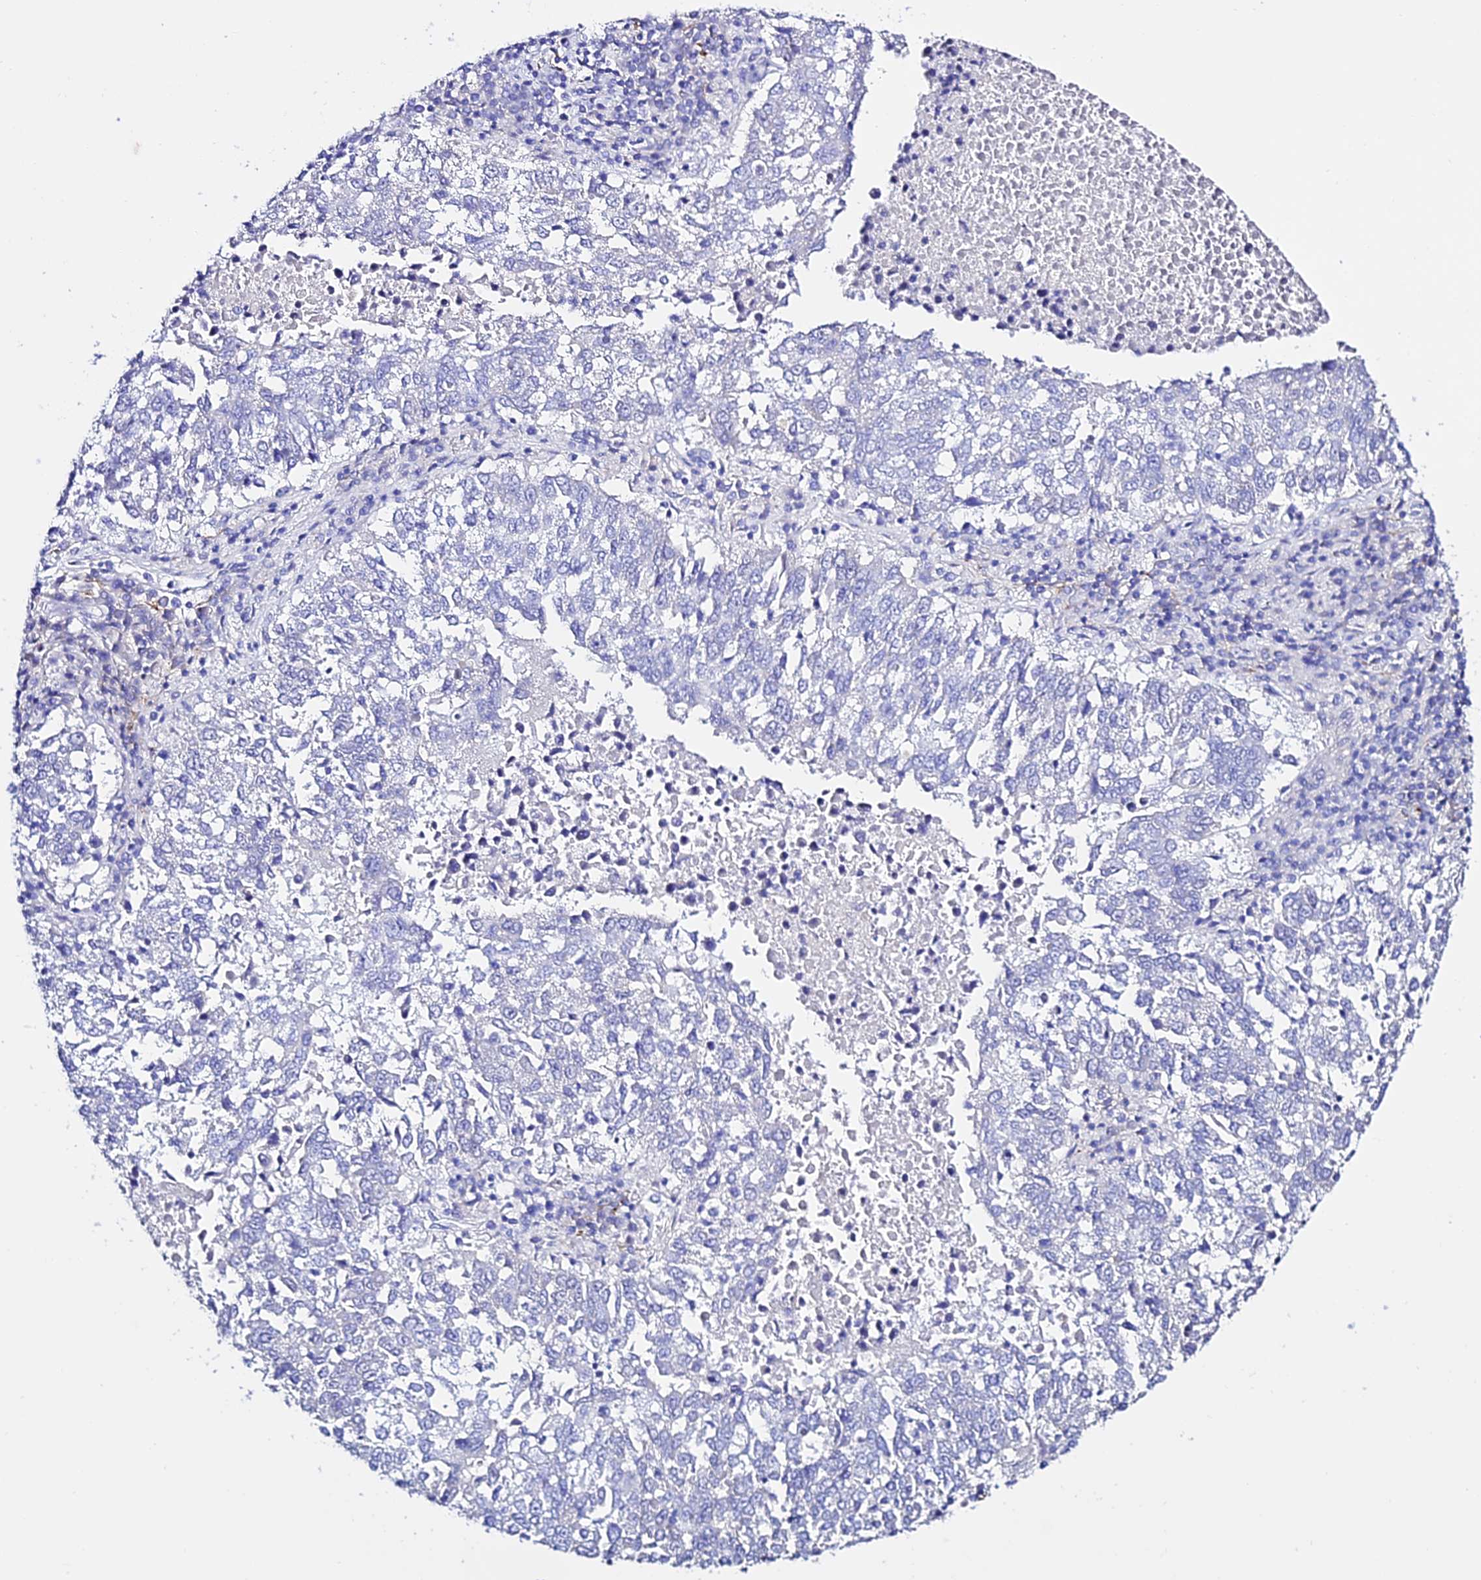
{"staining": {"intensity": "negative", "quantity": "none", "location": "none"}, "tissue": "lung cancer", "cell_type": "Tumor cells", "image_type": "cancer", "snomed": [{"axis": "morphology", "description": "Squamous cell carcinoma, NOS"}, {"axis": "topography", "description": "Lung"}], "caption": "Immunohistochemistry micrograph of neoplastic tissue: lung cancer stained with DAB exhibits no significant protein positivity in tumor cells.", "gene": "TMEM117", "patient": {"sex": "male", "age": 73}}